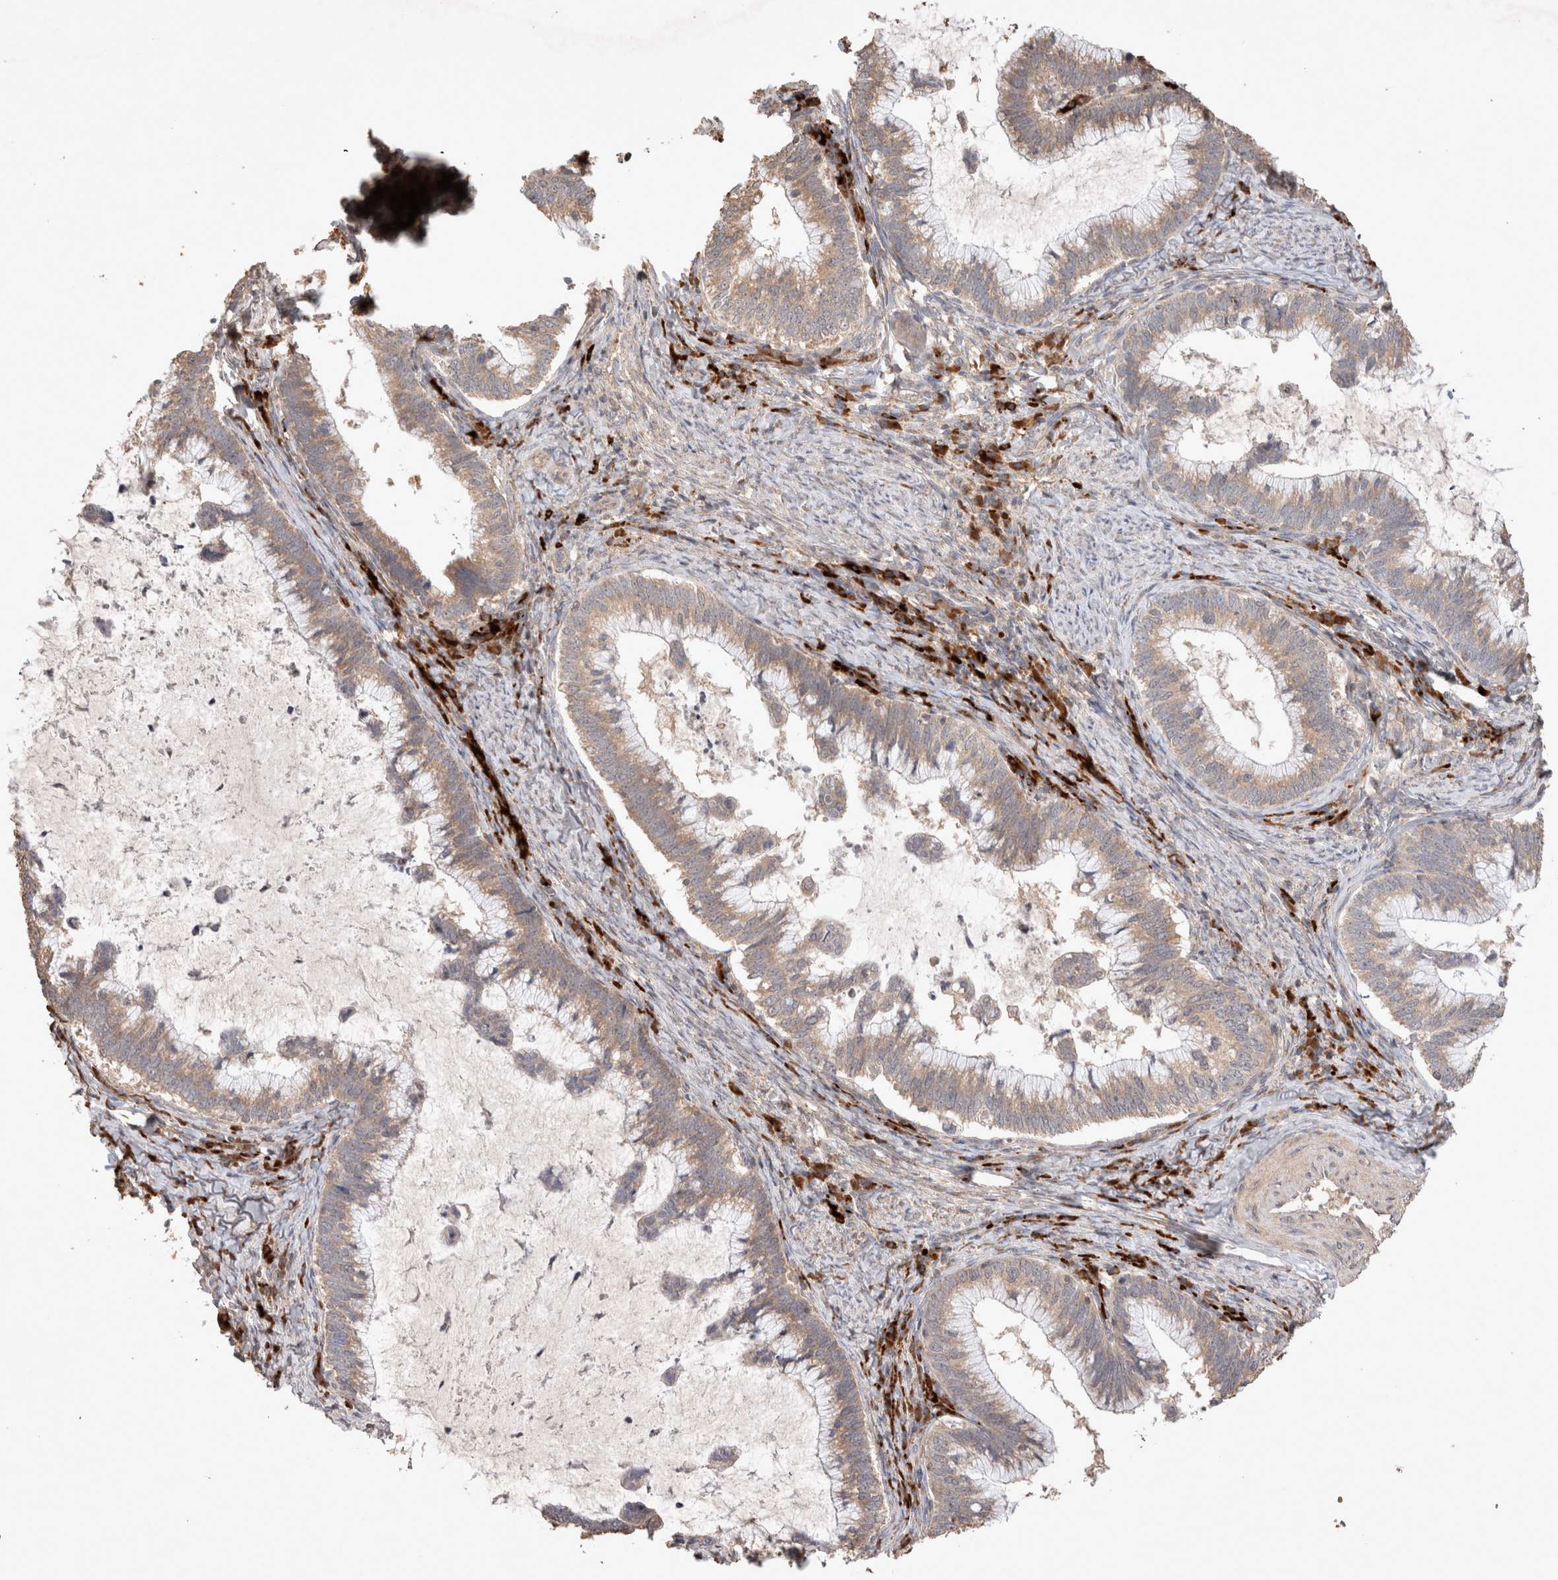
{"staining": {"intensity": "weak", "quantity": ">75%", "location": "cytoplasmic/membranous"}, "tissue": "cervical cancer", "cell_type": "Tumor cells", "image_type": "cancer", "snomed": [{"axis": "morphology", "description": "Adenocarcinoma, NOS"}, {"axis": "topography", "description": "Cervix"}], "caption": "The micrograph demonstrates immunohistochemical staining of cervical adenocarcinoma. There is weak cytoplasmic/membranous positivity is seen in approximately >75% of tumor cells.", "gene": "HROB", "patient": {"sex": "female", "age": 36}}